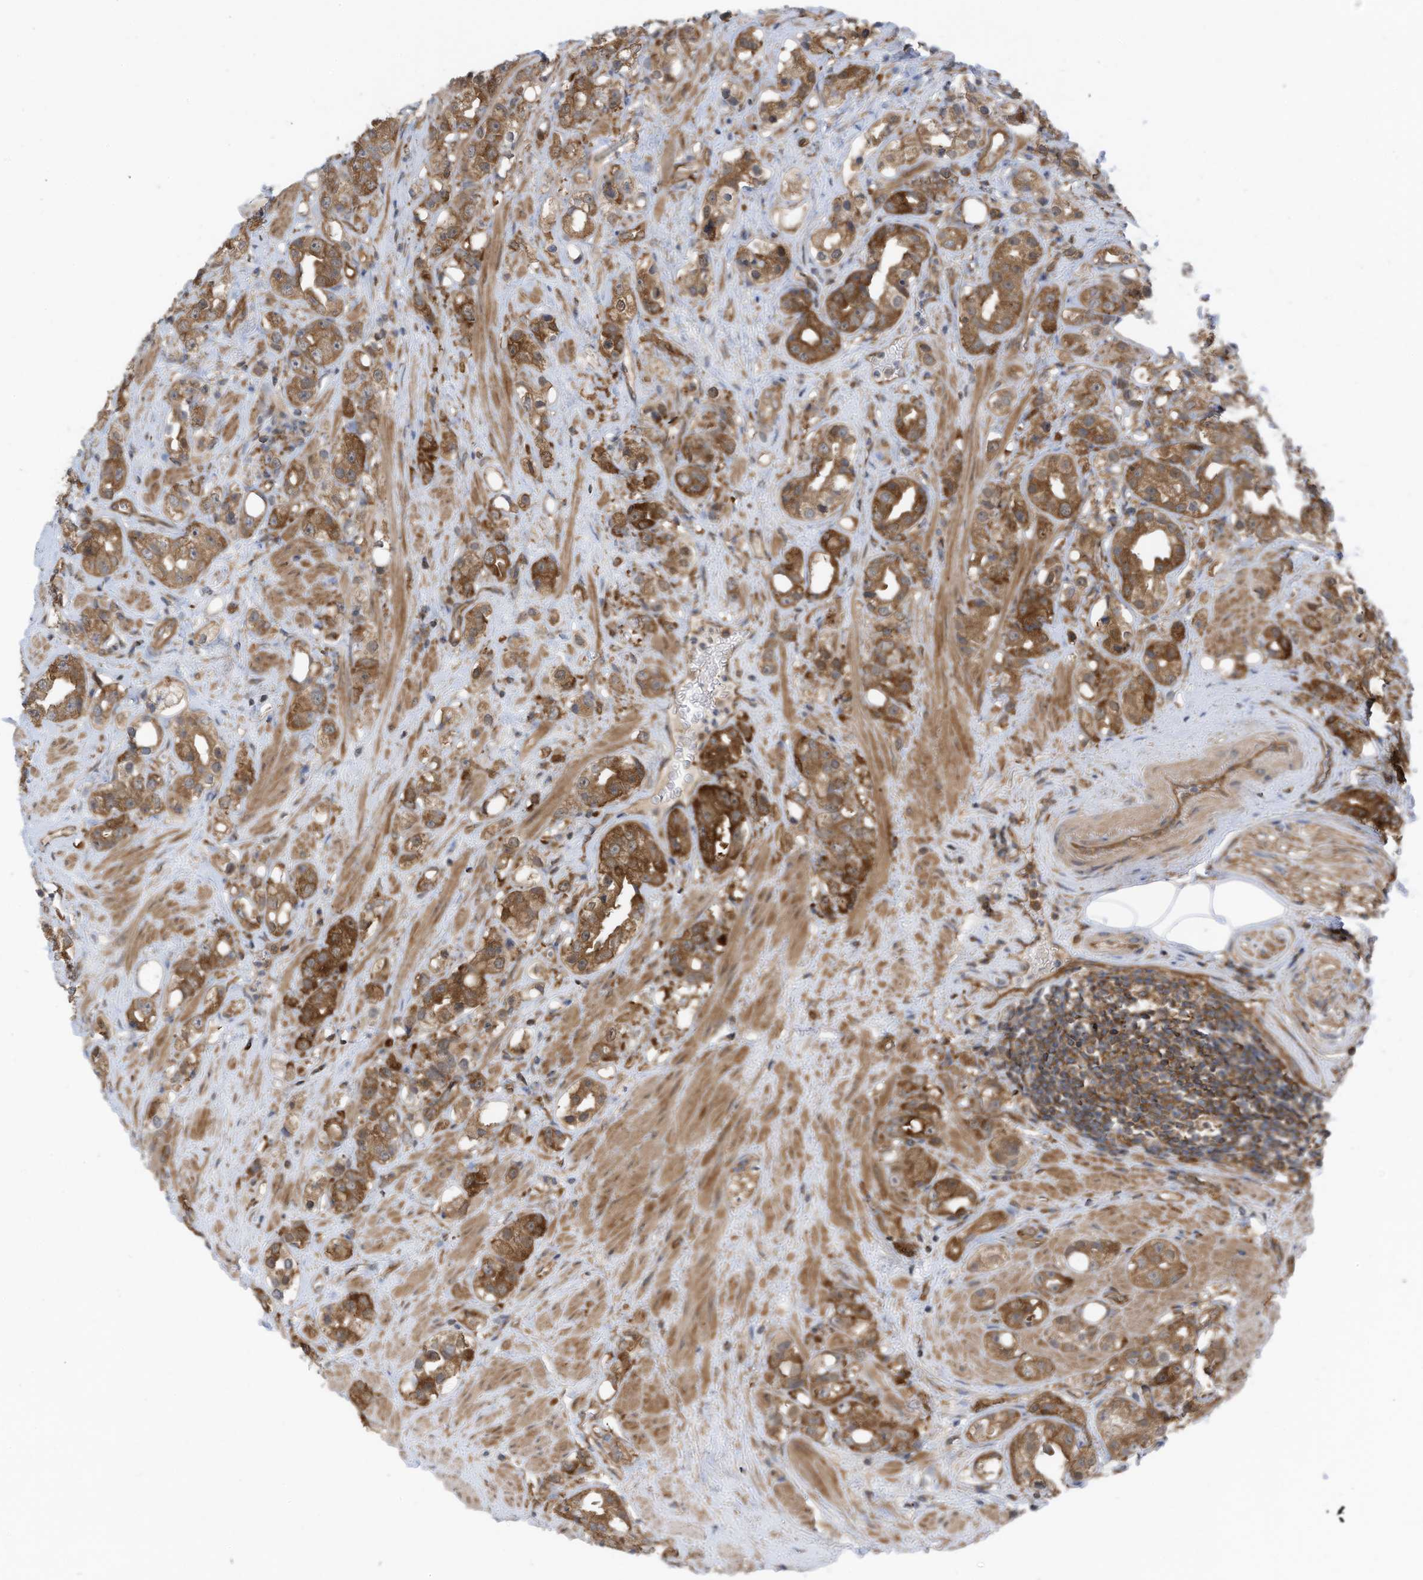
{"staining": {"intensity": "strong", "quantity": ">75%", "location": "cytoplasmic/membranous"}, "tissue": "prostate cancer", "cell_type": "Tumor cells", "image_type": "cancer", "snomed": [{"axis": "morphology", "description": "Adenocarcinoma, NOS"}, {"axis": "topography", "description": "Prostate"}], "caption": "Prostate adenocarcinoma stained with a protein marker demonstrates strong staining in tumor cells.", "gene": "REPS1", "patient": {"sex": "male", "age": 79}}